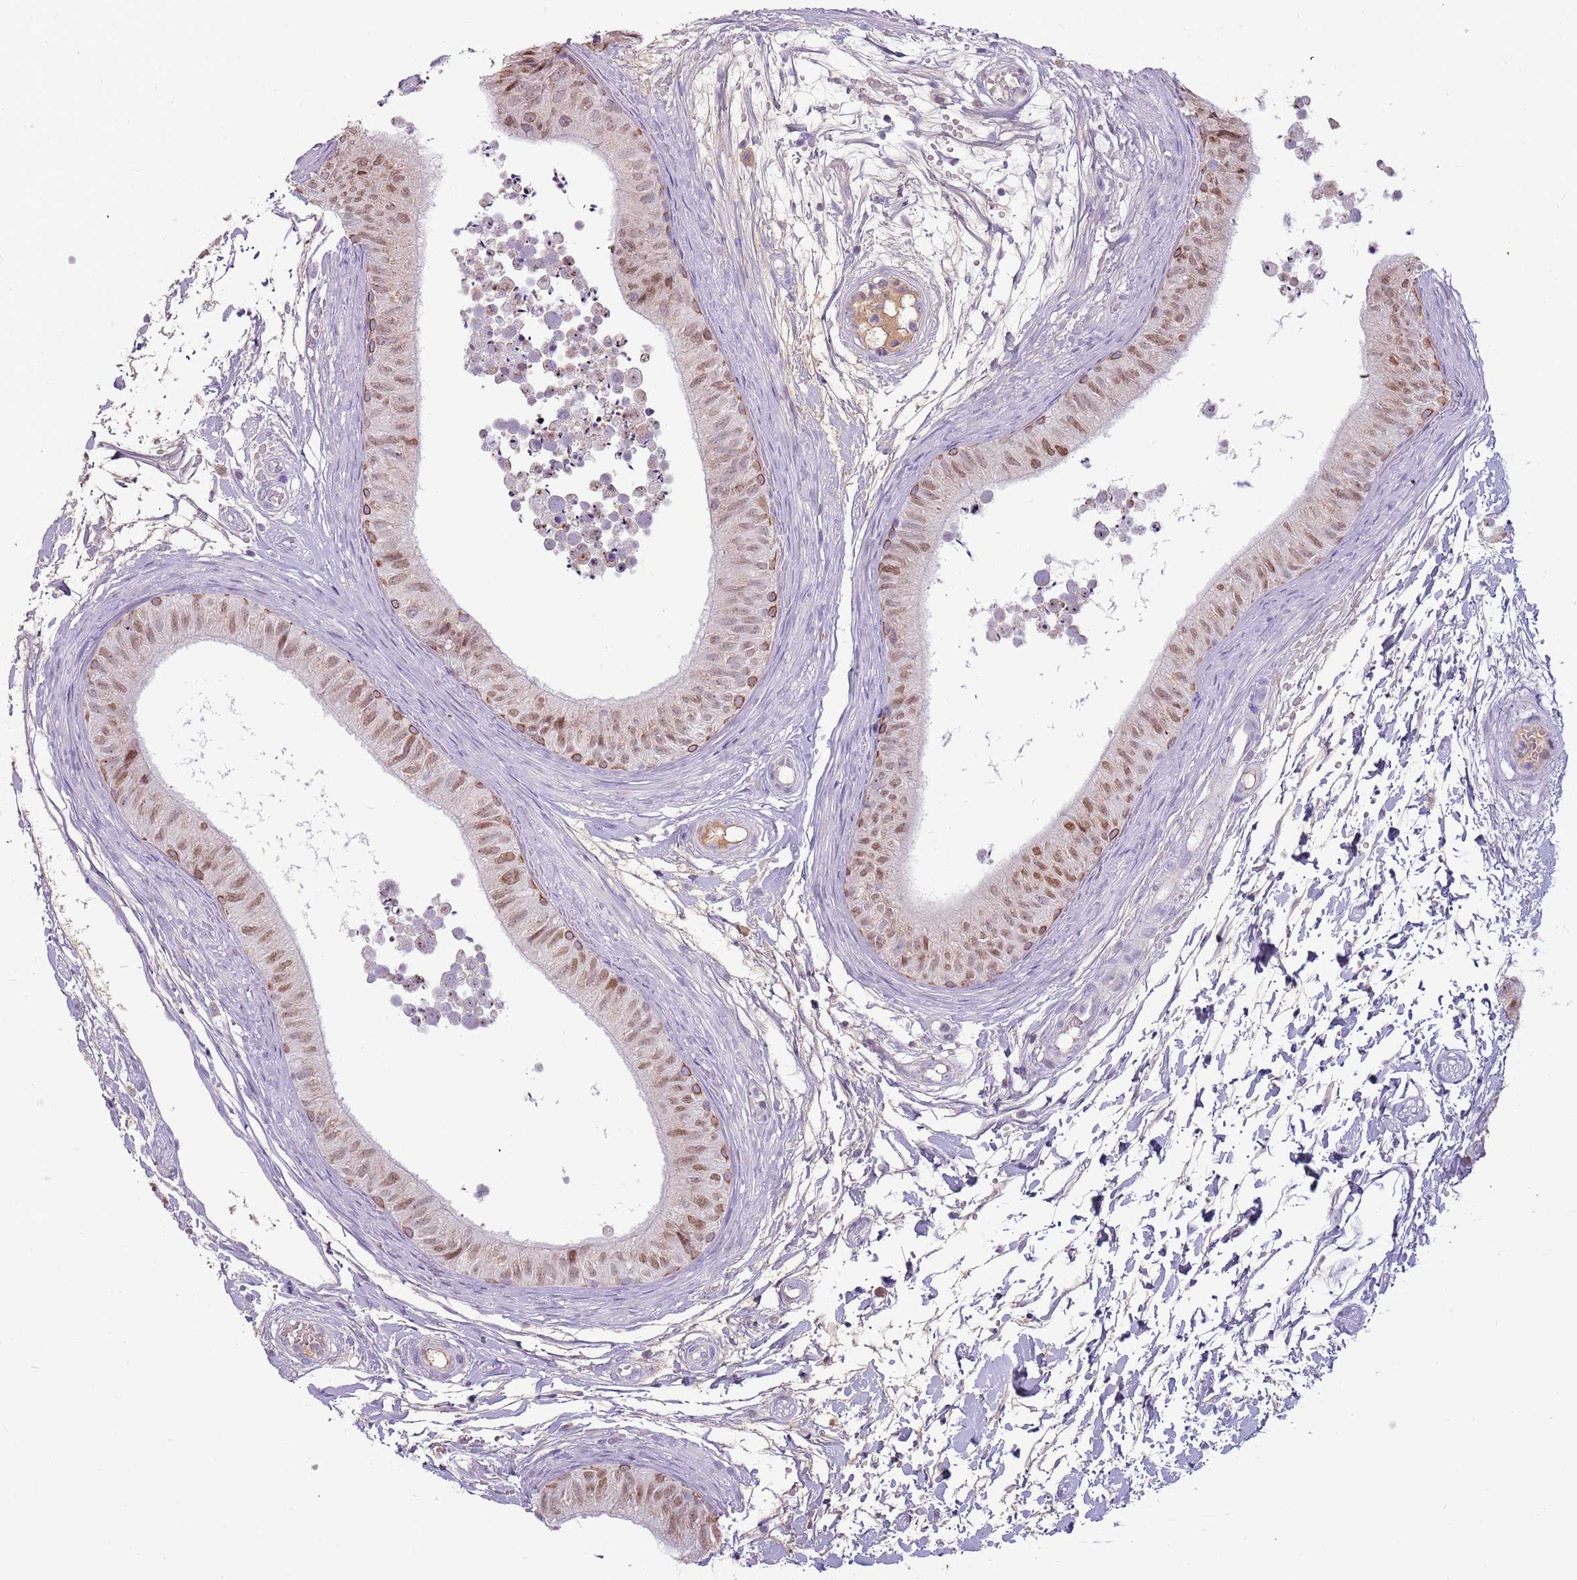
{"staining": {"intensity": "strong", "quantity": ">75%", "location": "nuclear"}, "tissue": "epididymis", "cell_type": "Glandular cells", "image_type": "normal", "snomed": [{"axis": "morphology", "description": "Normal tissue, NOS"}, {"axis": "topography", "description": "Epididymis"}], "caption": "IHC histopathology image of benign human epididymis stained for a protein (brown), which exhibits high levels of strong nuclear positivity in about >75% of glandular cells.", "gene": "SYS1", "patient": {"sex": "male", "age": 15}}